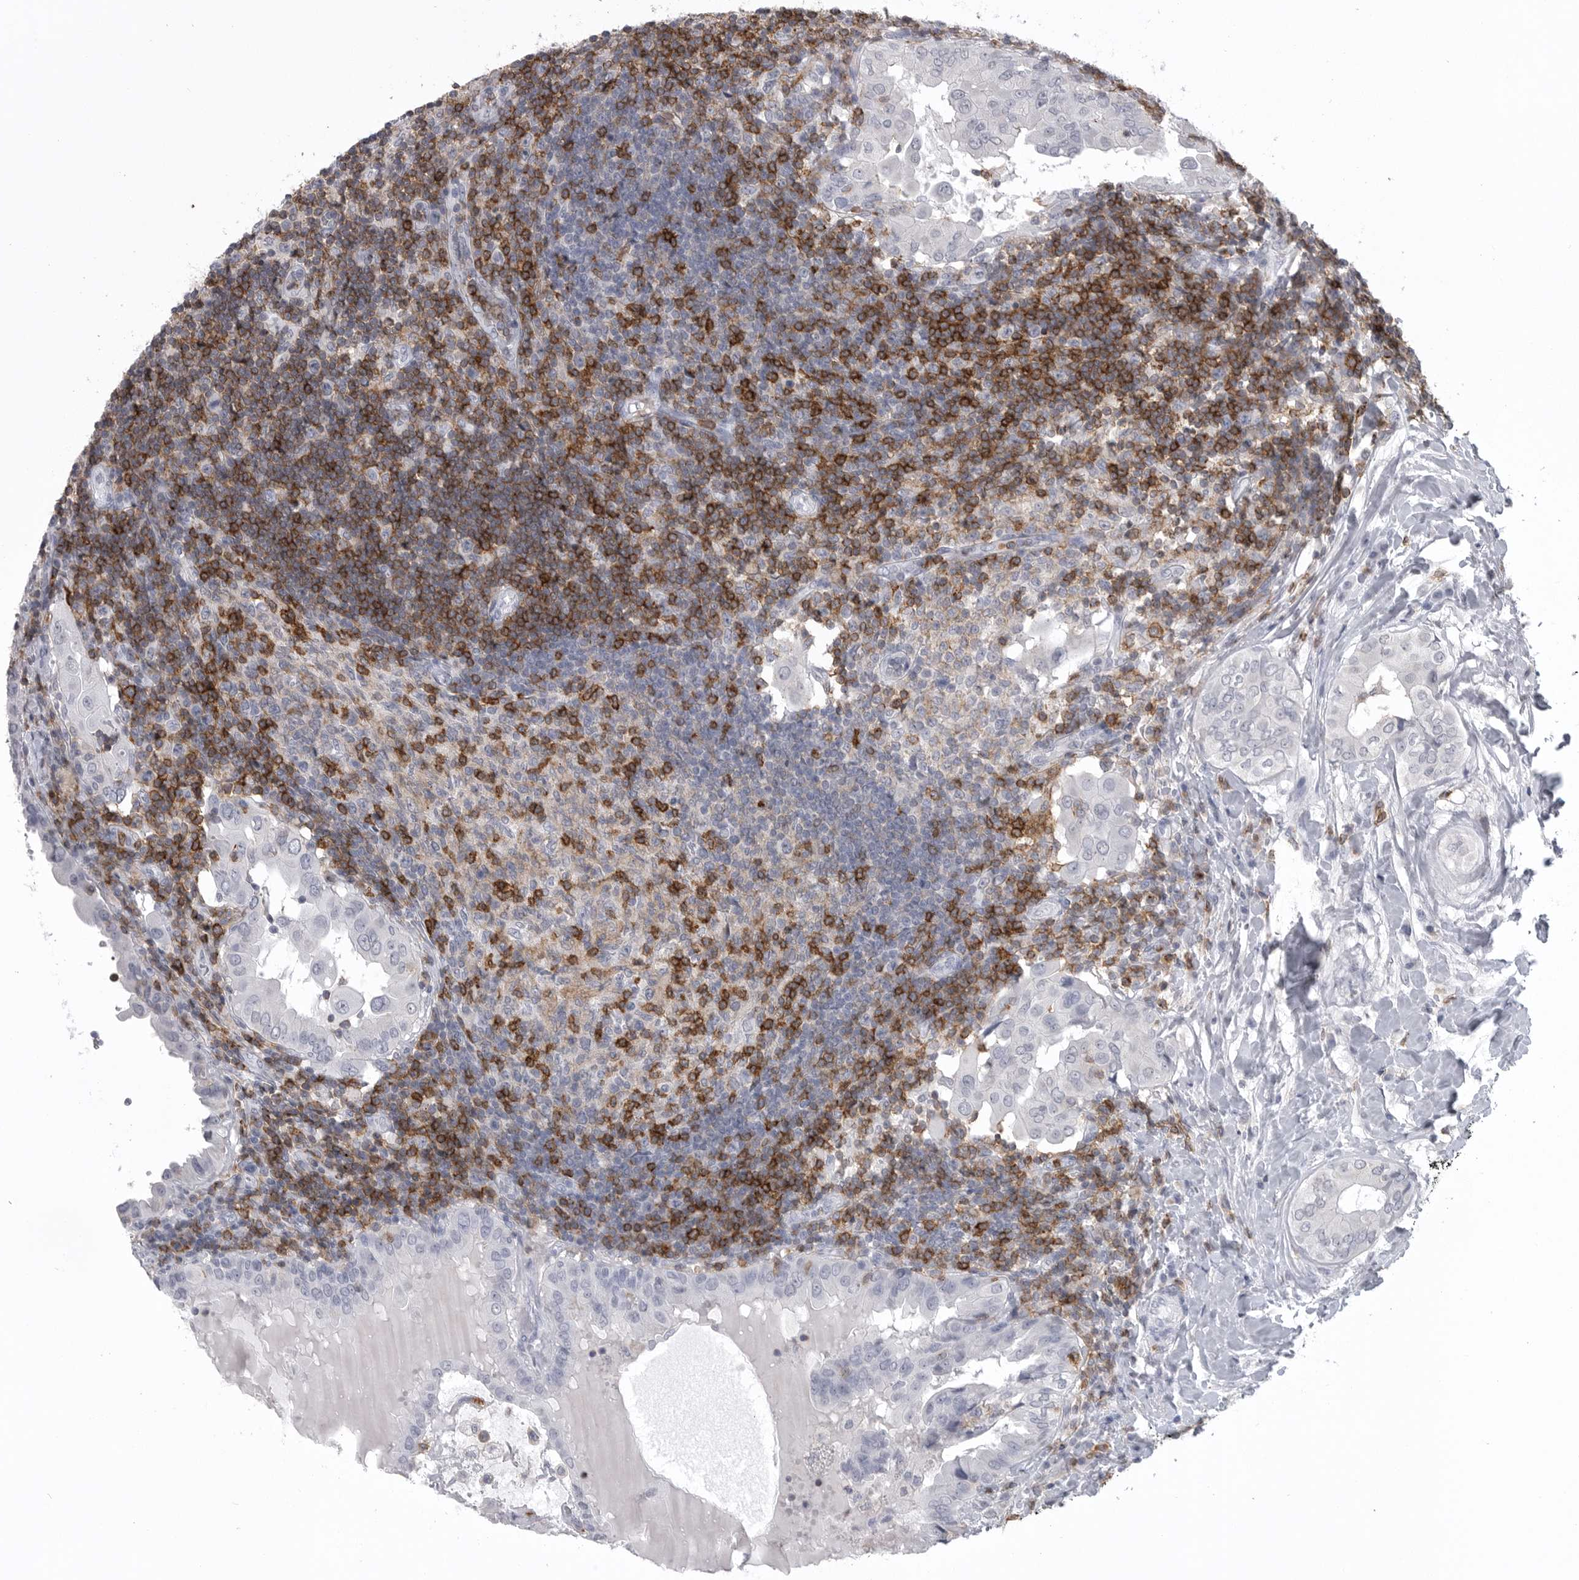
{"staining": {"intensity": "negative", "quantity": "none", "location": "none"}, "tissue": "thyroid cancer", "cell_type": "Tumor cells", "image_type": "cancer", "snomed": [{"axis": "morphology", "description": "Papillary adenocarcinoma, NOS"}, {"axis": "topography", "description": "Thyroid gland"}], "caption": "This is a image of immunohistochemistry (IHC) staining of thyroid papillary adenocarcinoma, which shows no staining in tumor cells.", "gene": "ITGAL", "patient": {"sex": "male", "age": 33}}